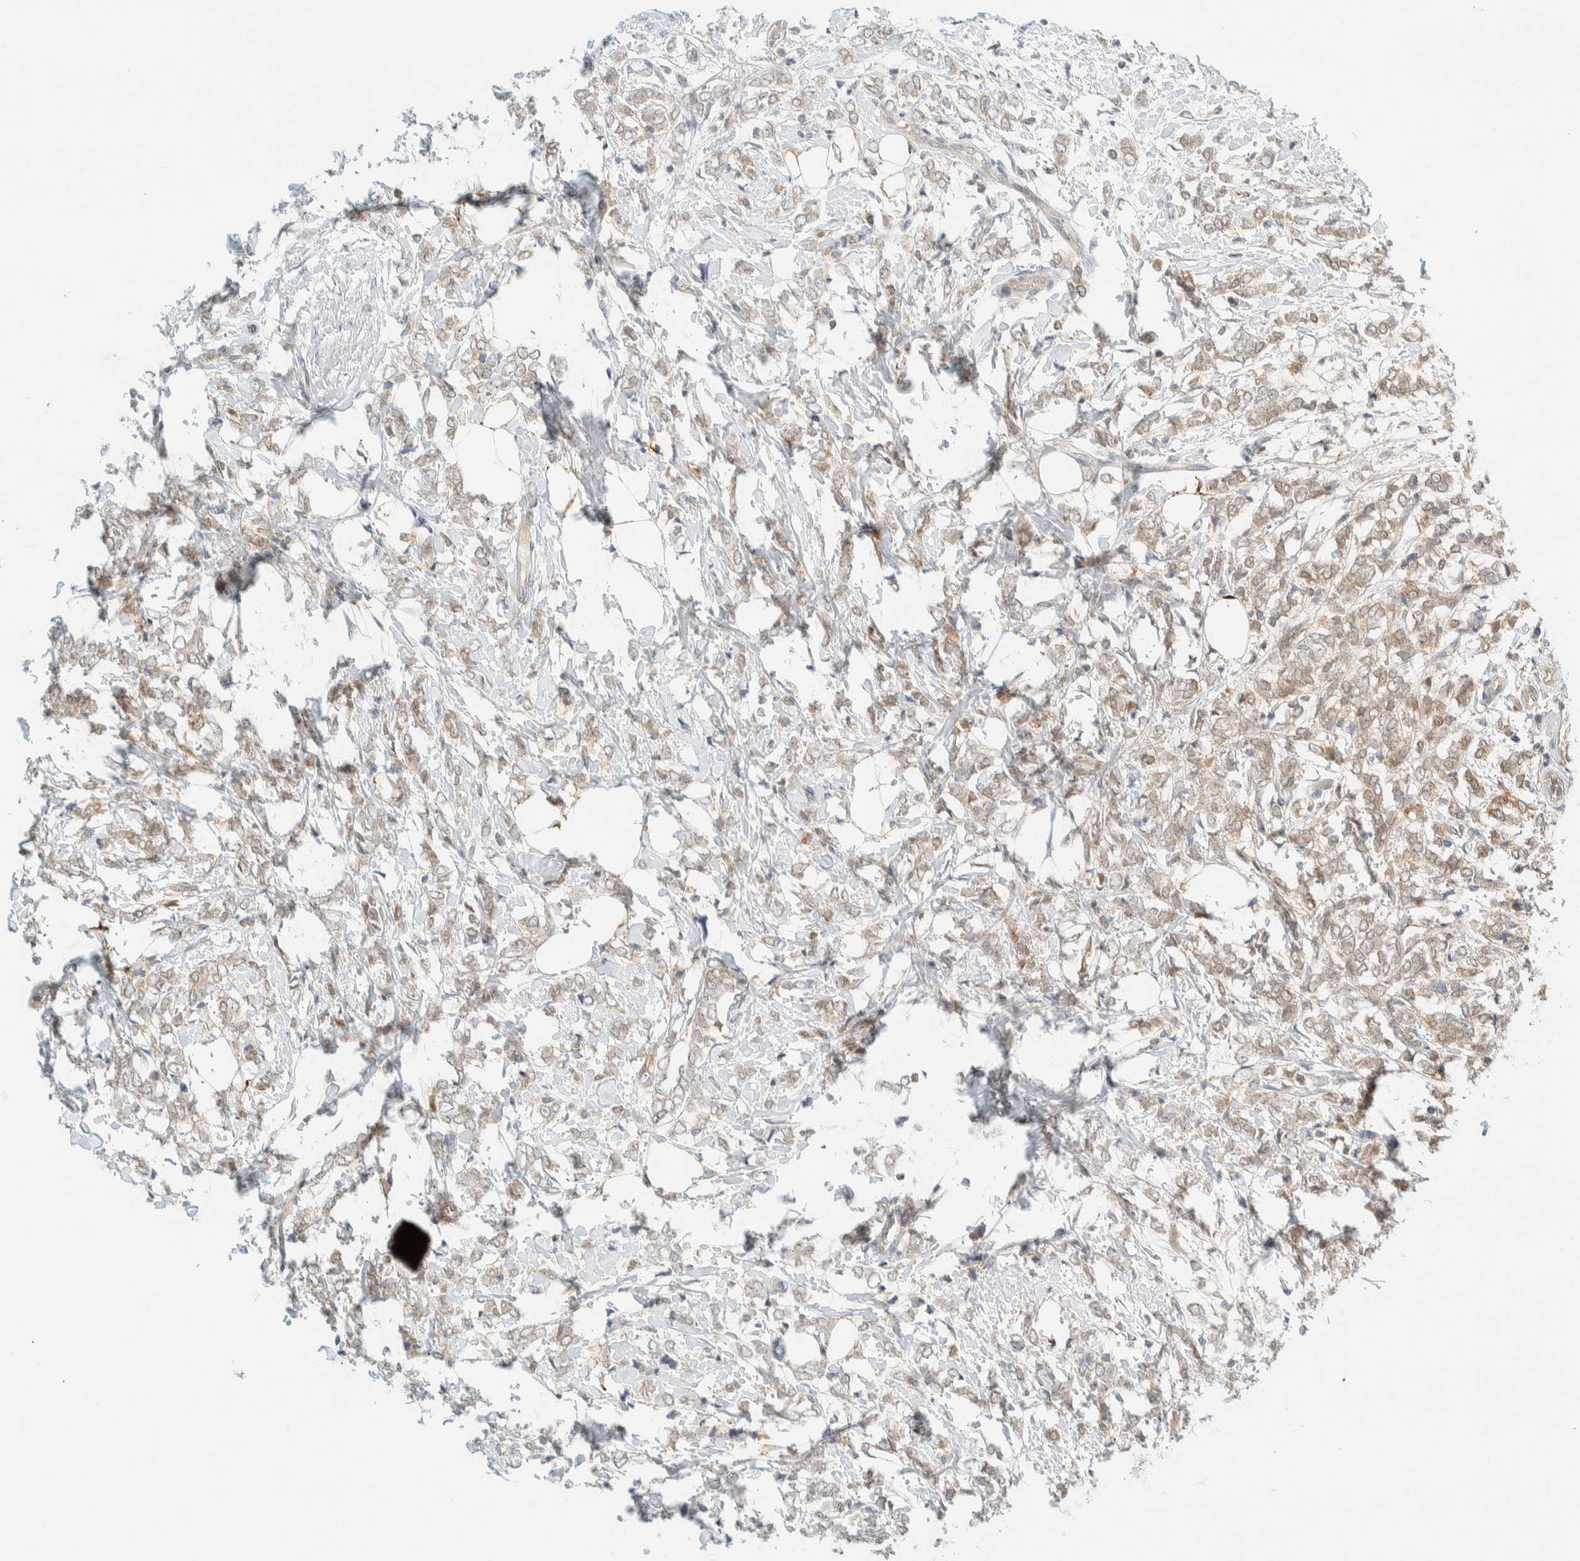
{"staining": {"intensity": "weak", "quantity": "25%-75%", "location": "cytoplasmic/membranous"}, "tissue": "breast cancer", "cell_type": "Tumor cells", "image_type": "cancer", "snomed": [{"axis": "morphology", "description": "Normal tissue, NOS"}, {"axis": "morphology", "description": "Lobular carcinoma"}, {"axis": "topography", "description": "Breast"}], "caption": "This photomicrograph displays IHC staining of breast cancer (lobular carcinoma), with low weak cytoplasmic/membranous expression in approximately 25%-75% of tumor cells.", "gene": "PCYT2", "patient": {"sex": "female", "age": 47}}